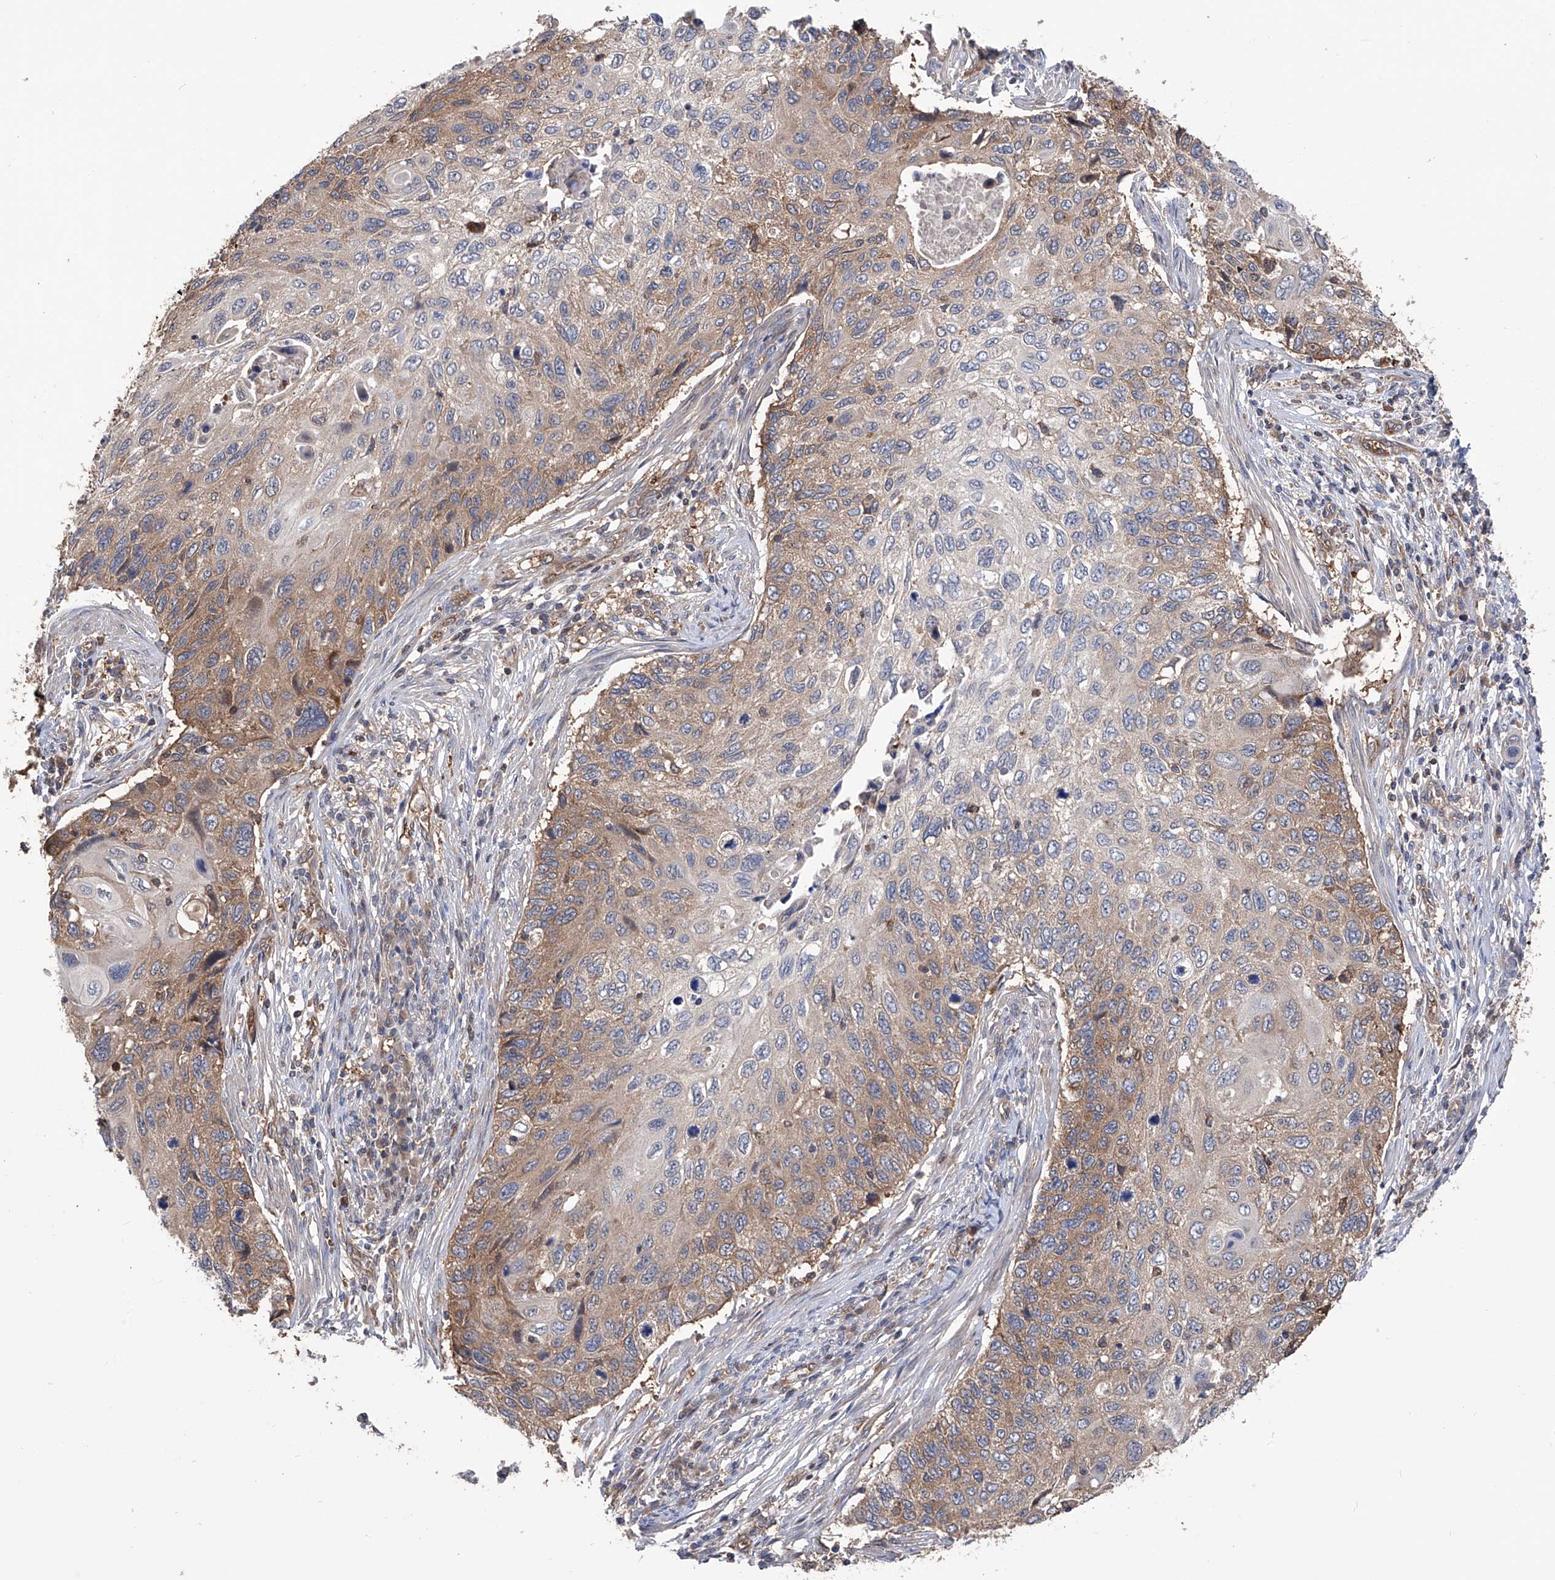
{"staining": {"intensity": "weak", "quantity": "25%-75%", "location": "cytoplasmic/membranous"}, "tissue": "cervical cancer", "cell_type": "Tumor cells", "image_type": "cancer", "snomed": [{"axis": "morphology", "description": "Squamous cell carcinoma, NOS"}, {"axis": "topography", "description": "Cervix"}], "caption": "High-power microscopy captured an IHC image of cervical squamous cell carcinoma, revealing weak cytoplasmic/membranous staining in approximately 25%-75% of tumor cells.", "gene": "NUDT17", "patient": {"sex": "female", "age": 70}}